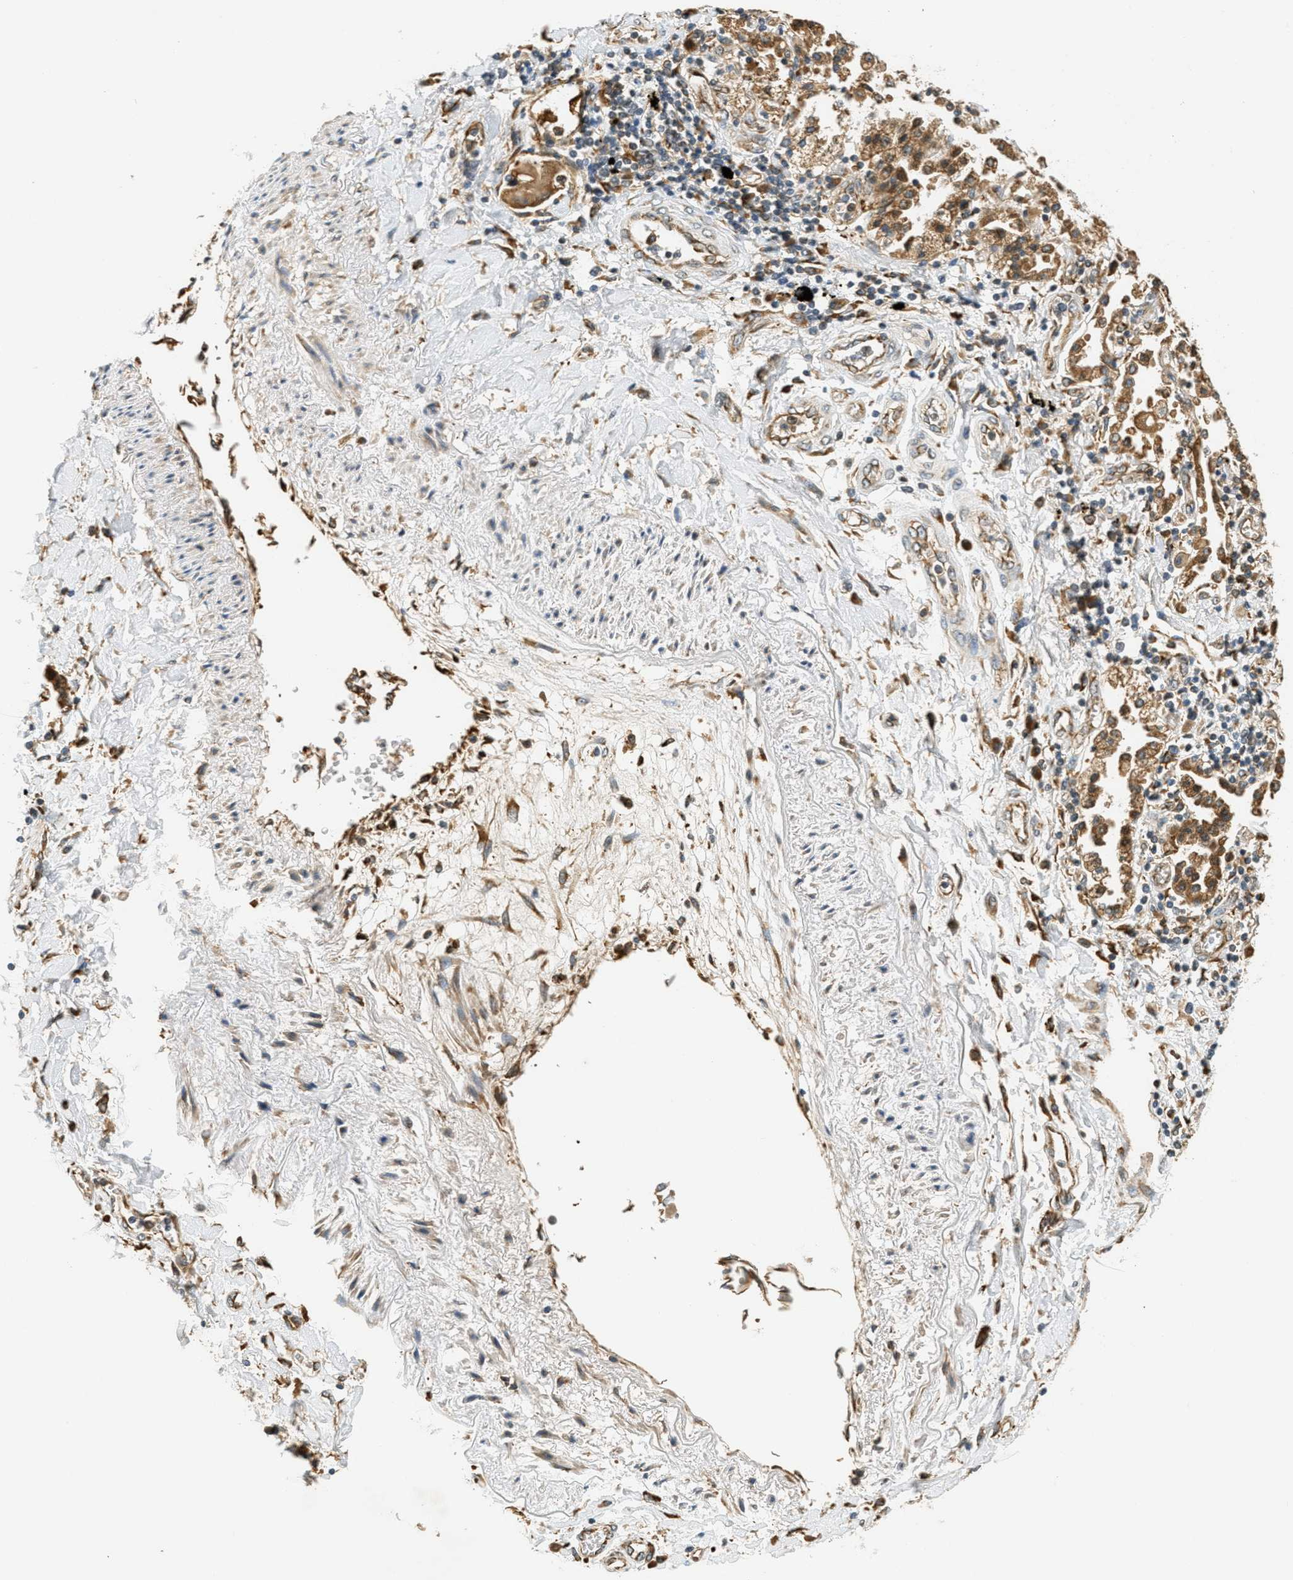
{"staining": {"intensity": "moderate", "quantity": ">75%", "location": "cytoplasmic/membranous"}, "tissue": "lung cancer", "cell_type": "Tumor cells", "image_type": "cancer", "snomed": [{"axis": "morphology", "description": "Adenocarcinoma, NOS"}, {"axis": "topography", "description": "Lung"}], "caption": "Immunohistochemistry micrograph of human lung cancer stained for a protein (brown), which exhibits medium levels of moderate cytoplasmic/membranous staining in about >75% of tumor cells.", "gene": "PDK1", "patient": {"sex": "female", "age": 65}}